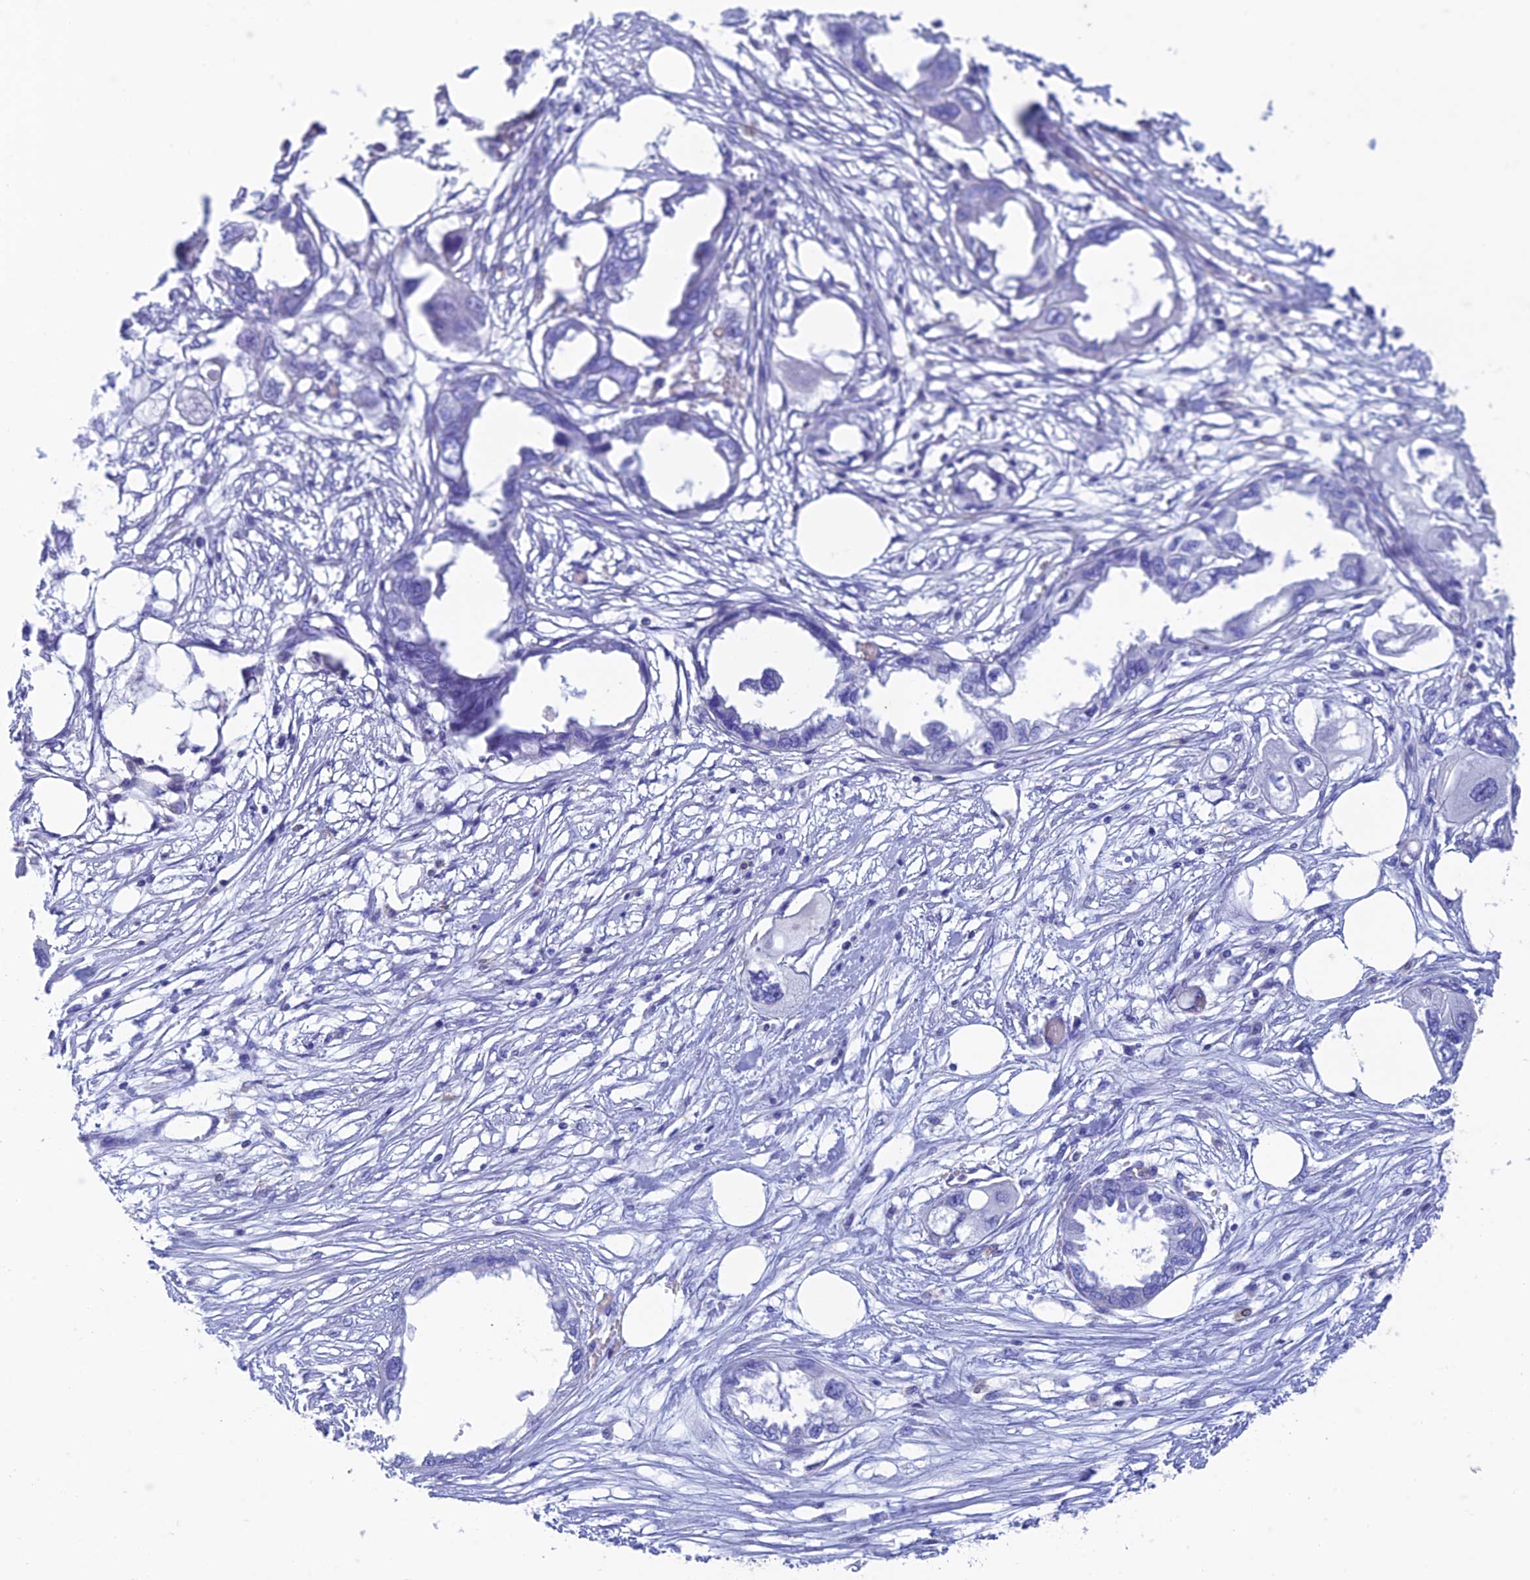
{"staining": {"intensity": "negative", "quantity": "none", "location": "none"}, "tissue": "endometrial cancer", "cell_type": "Tumor cells", "image_type": "cancer", "snomed": [{"axis": "morphology", "description": "Adenocarcinoma, NOS"}, {"axis": "morphology", "description": "Adenocarcinoma, metastatic, NOS"}, {"axis": "topography", "description": "Adipose tissue"}, {"axis": "topography", "description": "Endometrium"}], "caption": "Micrograph shows no significant protein positivity in tumor cells of endometrial metastatic adenocarcinoma. The staining was performed using DAB to visualize the protein expression in brown, while the nuclei were stained in blue with hematoxylin (Magnification: 20x).", "gene": "FGF7", "patient": {"sex": "female", "age": 67}}